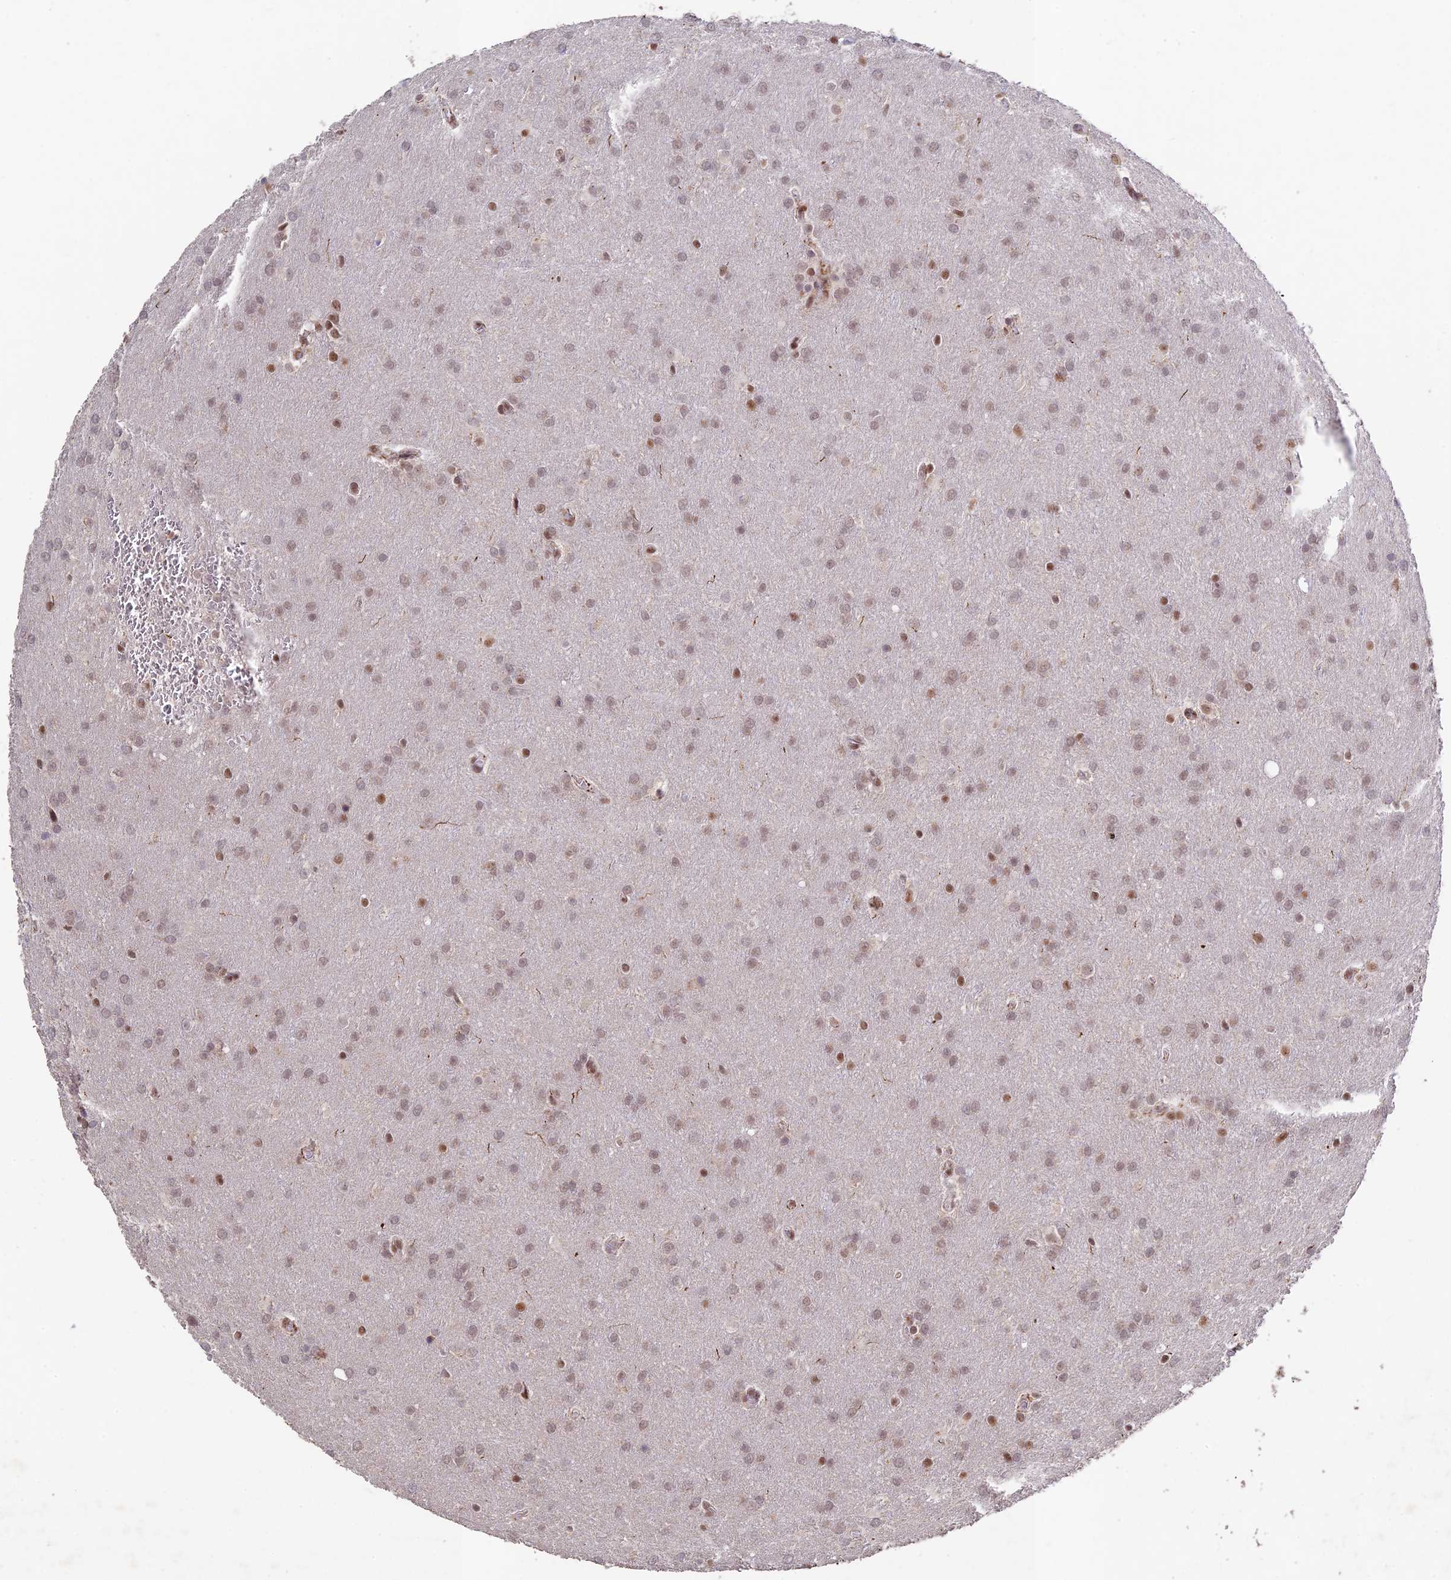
{"staining": {"intensity": "moderate", "quantity": "<25%", "location": "nuclear"}, "tissue": "glioma", "cell_type": "Tumor cells", "image_type": "cancer", "snomed": [{"axis": "morphology", "description": "Glioma, malignant, Low grade"}, {"axis": "topography", "description": "Brain"}], "caption": "Human low-grade glioma (malignant) stained with a protein marker reveals moderate staining in tumor cells.", "gene": "RAVER1", "patient": {"sex": "female", "age": 32}}